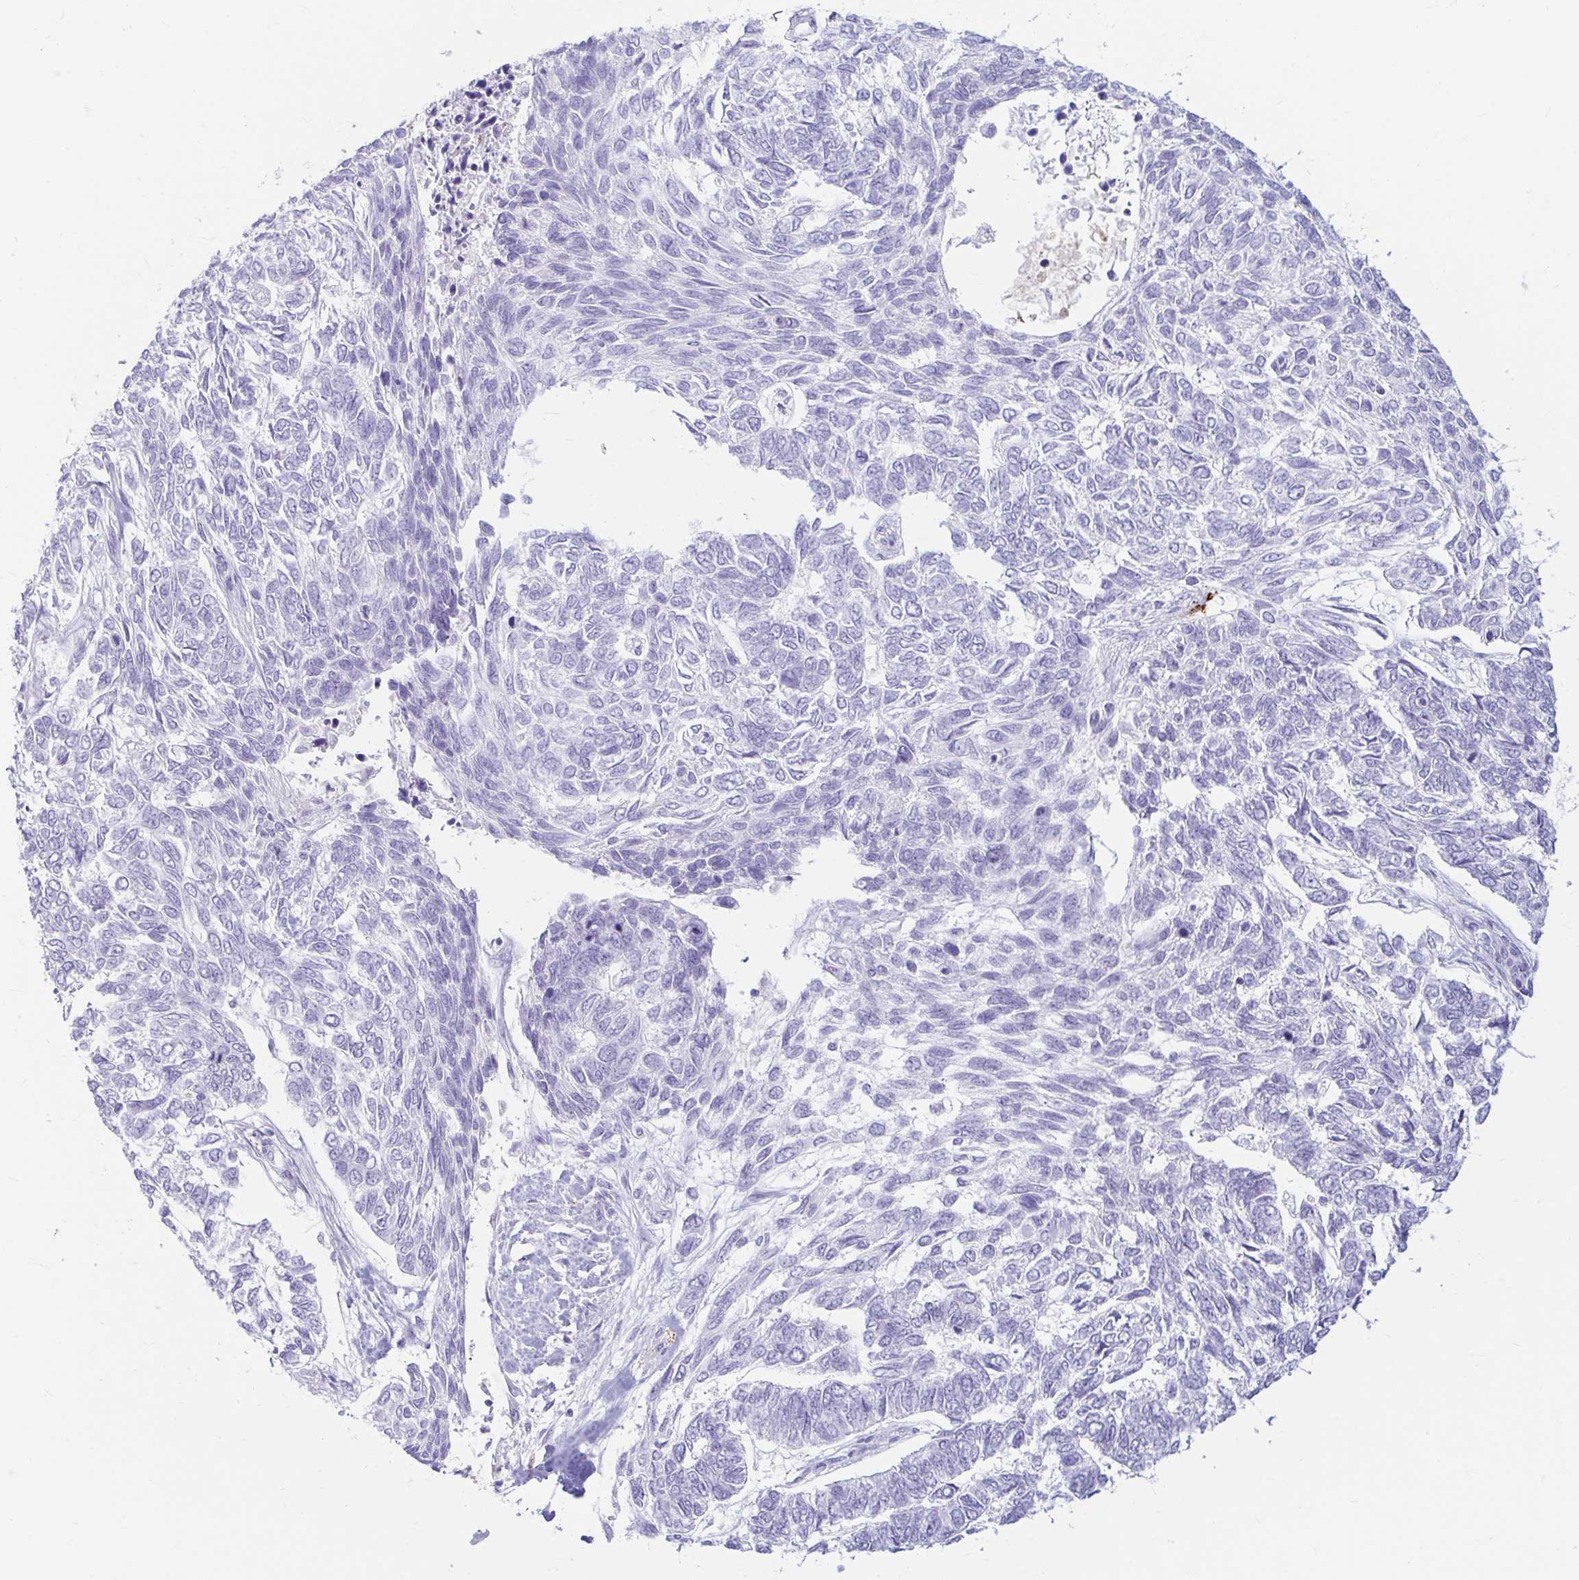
{"staining": {"intensity": "negative", "quantity": "none", "location": "none"}, "tissue": "skin cancer", "cell_type": "Tumor cells", "image_type": "cancer", "snomed": [{"axis": "morphology", "description": "Basal cell carcinoma"}, {"axis": "topography", "description": "Skin"}], "caption": "High power microscopy image of an IHC photomicrograph of skin cancer (basal cell carcinoma), revealing no significant staining in tumor cells.", "gene": "ERICH6", "patient": {"sex": "female", "age": 65}}